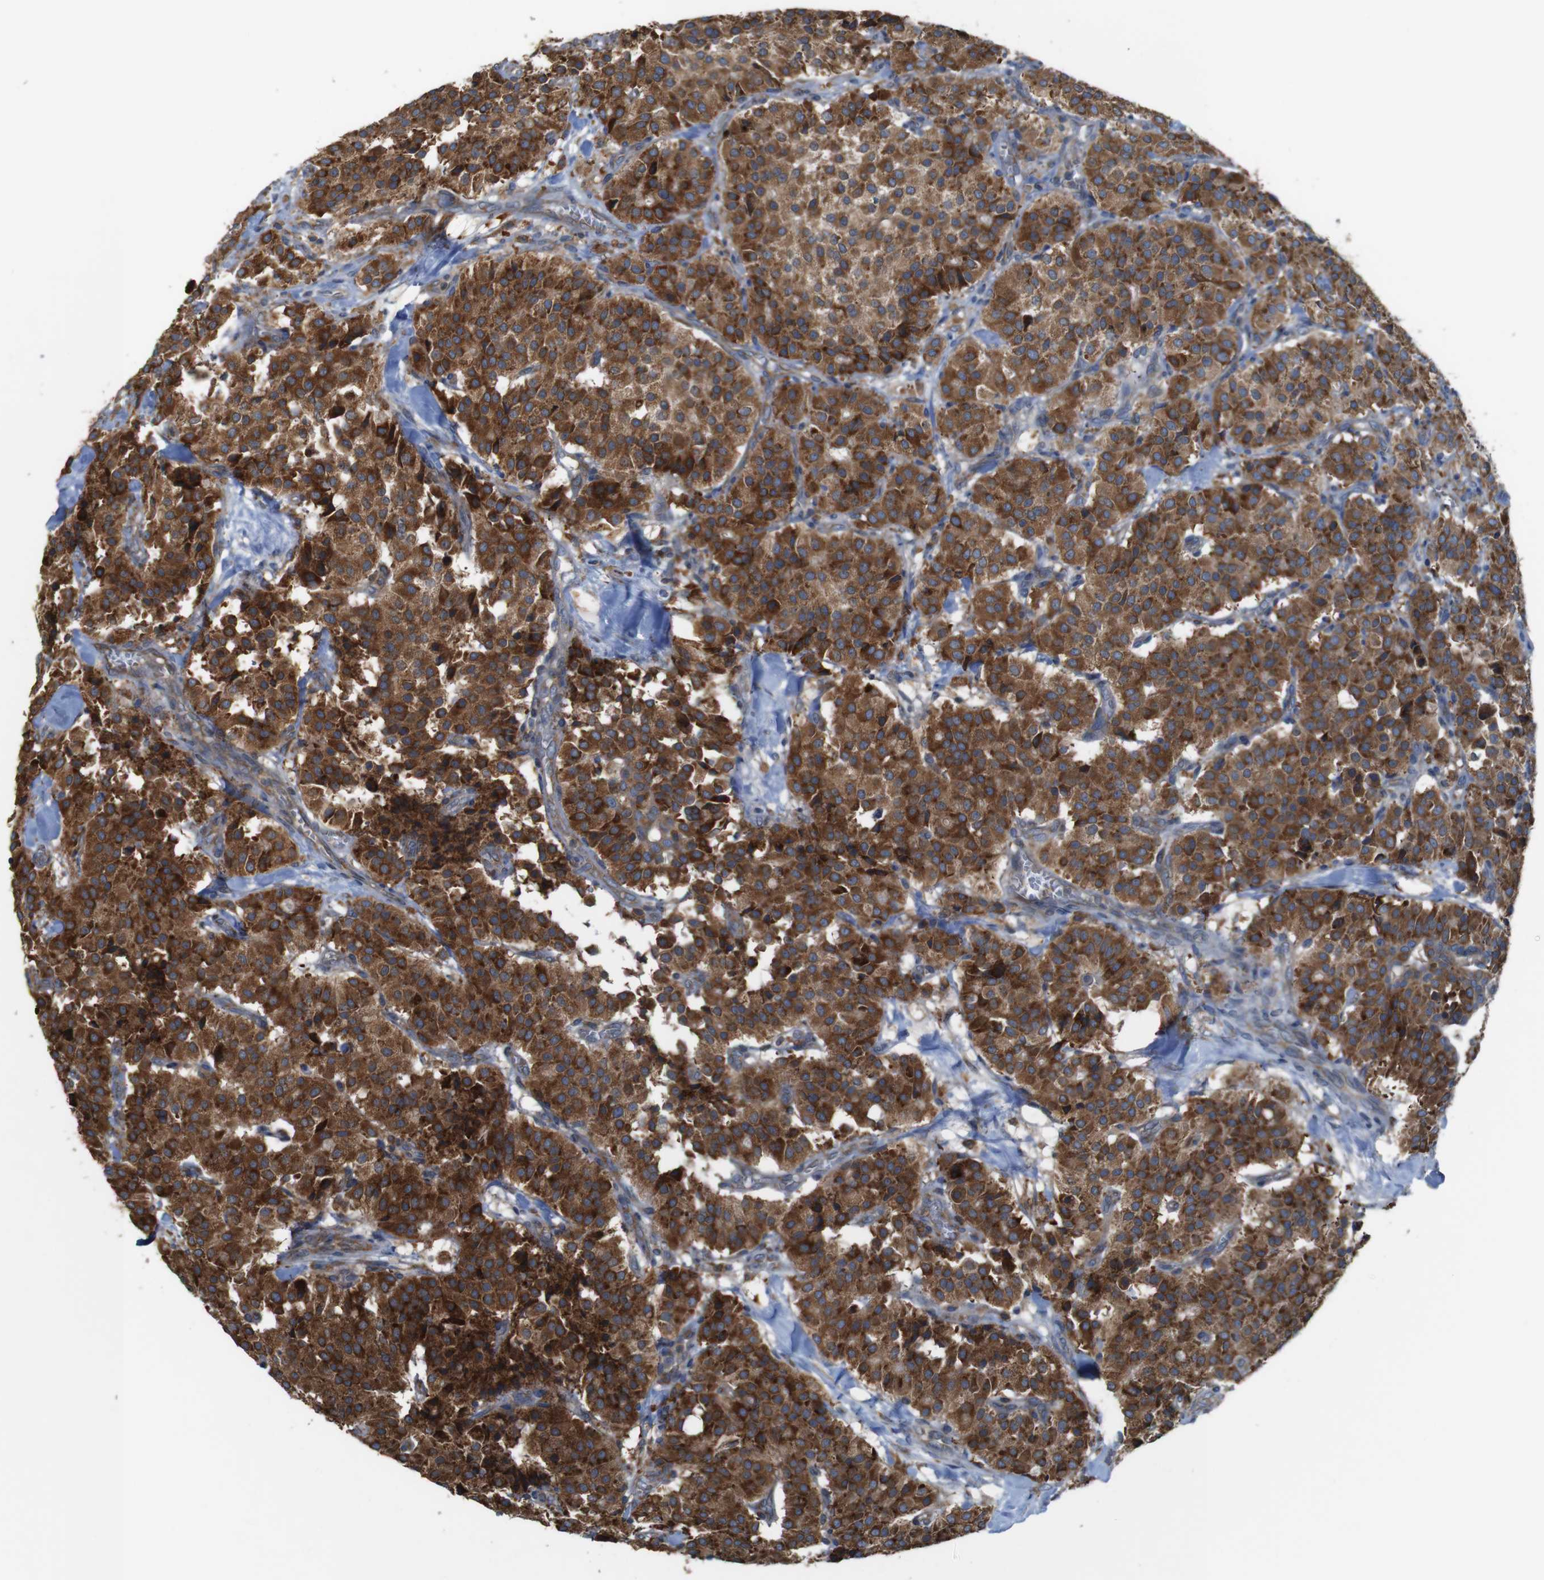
{"staining": {"intensity": "strong", "quantity": ">75%", "location": "cytoplasmic/membranous"}, "tissue": "carcinoid", "cell_type": "Tumor cells", "image_type": "cancer", "snomed": [{"axis": "morphology", "description": "Carcinoid, malignant, NOS"}, {"axis": "topography", "description": "Lung"}], "caption": "Carcinoid stained for a protein (brown) demonstrates strong cytoplasmic/membranous positive expression in approximately >75% of tumor cells.", "gene": "UGGT1", "patient": {"sex": "male", "age": 30}}